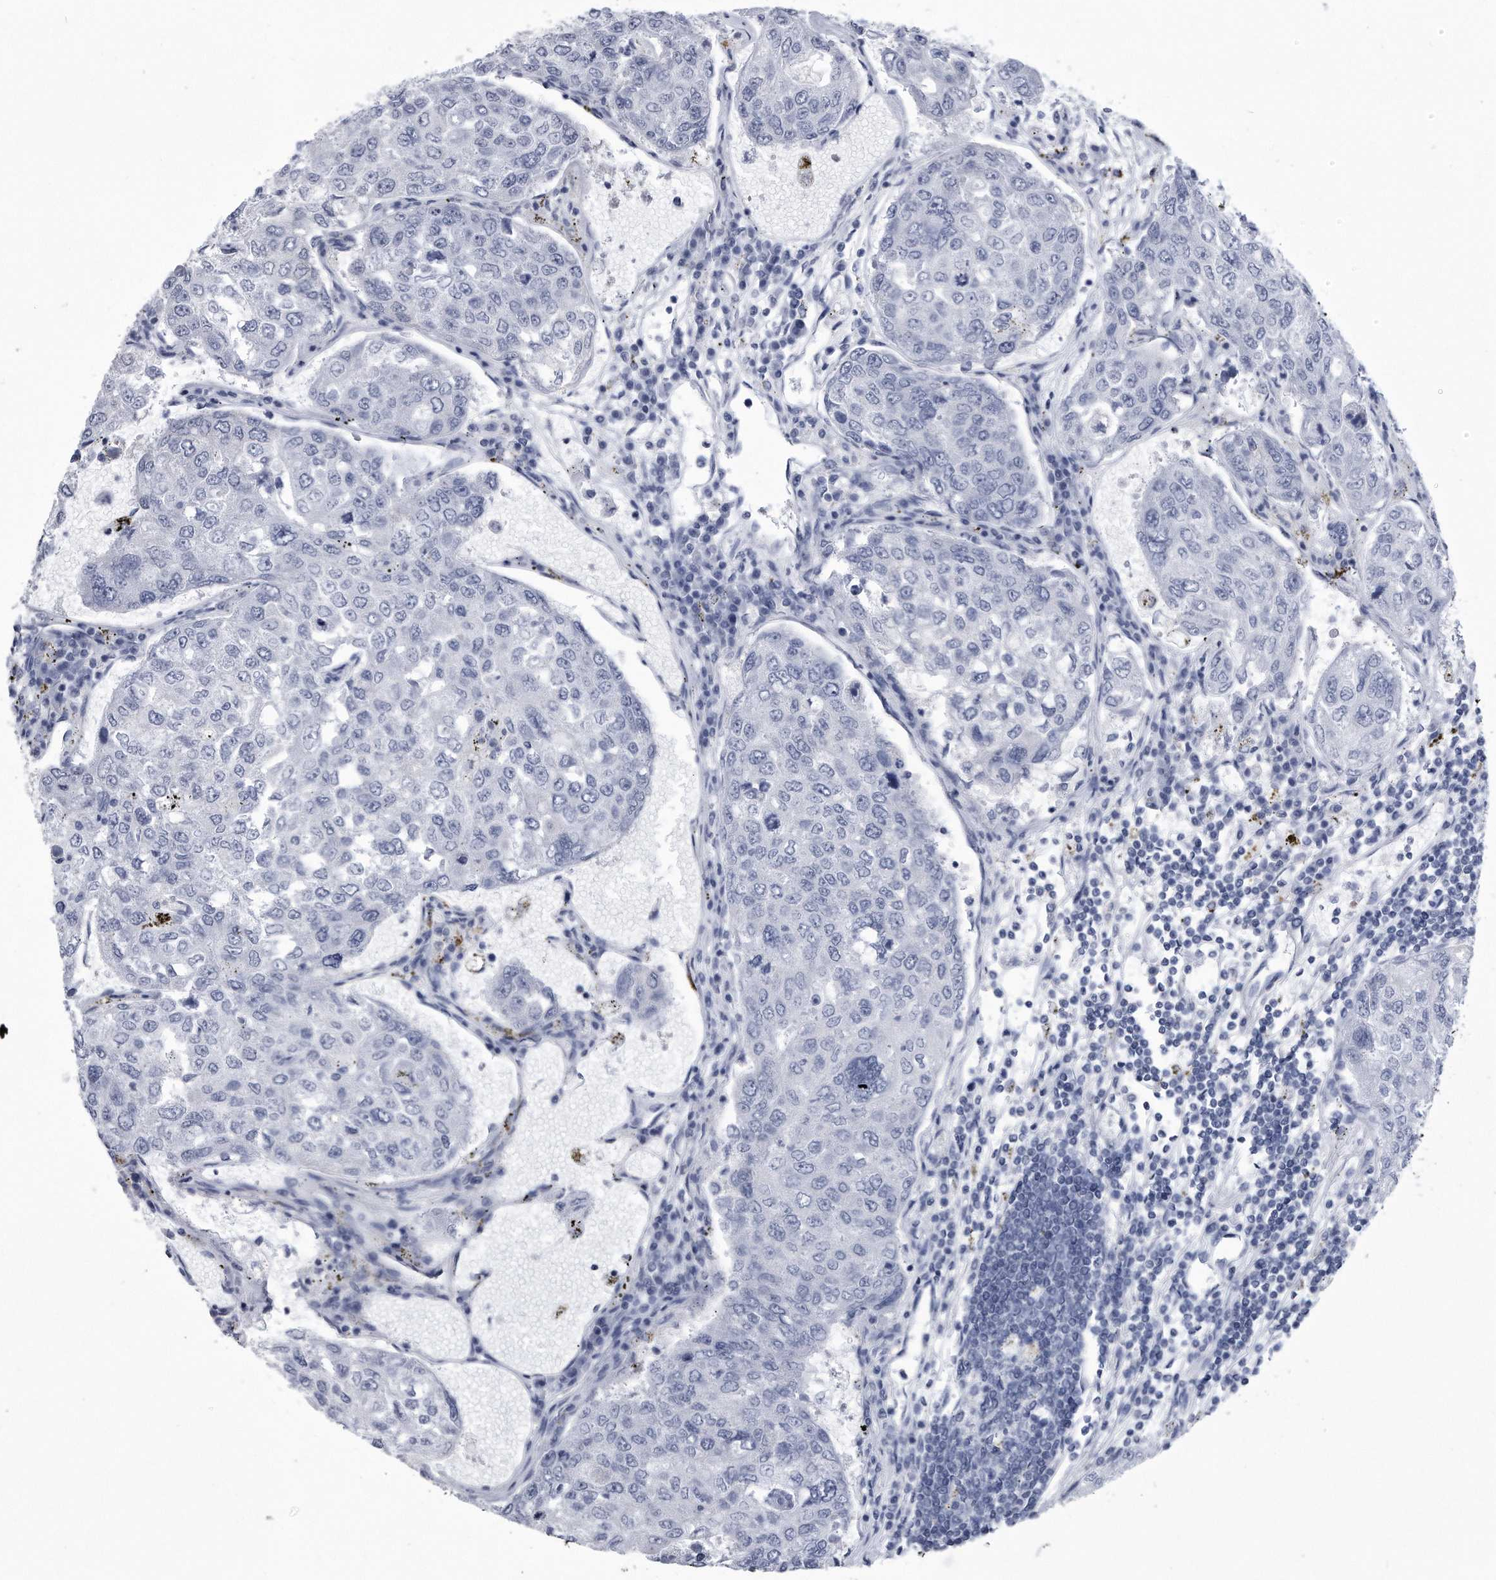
{"staining": {"intensity": "negative", "quantity": "none", "location": "none"}, "tissue": "urothelial cancer", "cell_type": "Tumor cells", "image_type": "cancer", "snomed": [{"axis": "morphology", "description": "Urothelial carcinoma, High grade"}, {"axis": "topography", "description": "Lymph node"}, {"axis": "topography", "description": "Urinary bladder"}], "caption": "Tumor cells are negative for protein expression in human urothelial cancer.", "gene": "PYGB", "patient": {"sex": "male", "age": 51}}